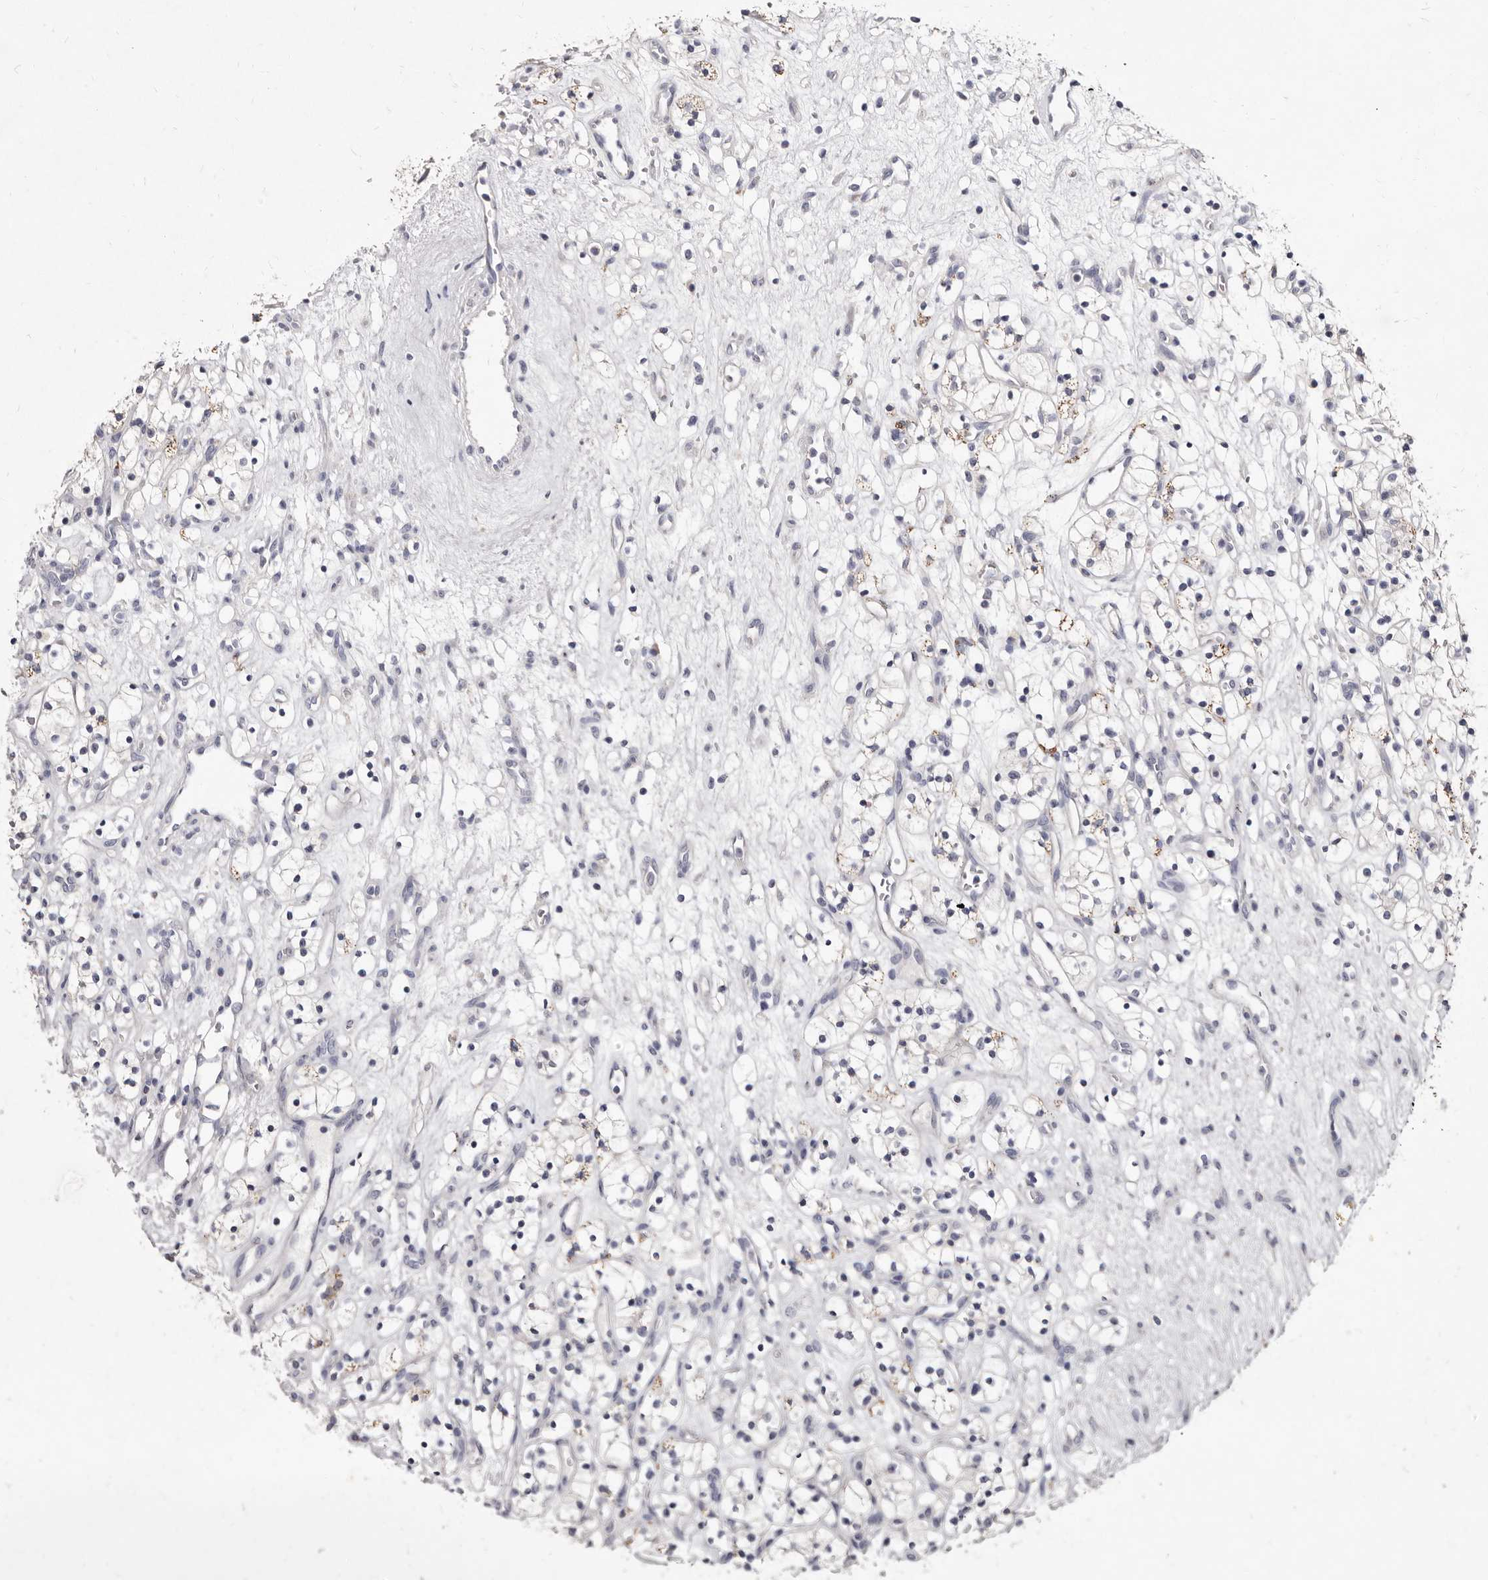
{"staining": {"intensity": "negative", "quantity": "none", "location": "none"}, "tissue": "renal cancer", "cell_type": "Tumor cells", "image_type": "cancer", "snomed": [{"axis": "morphology", "description": "Adenocarcinoma, NOS"}, {"axis": "topography", "description": "Kidney"}], "caption": "Immunohistochemical staining of human renal cancer (adenocarcinoma) reveals no significant staining in tumor cells. (DAB (3,3'-diaminobenzidine) IHC, high magnification).", "gene": "CYP2E1", "patient": {"sex": "female", "age": 57}}